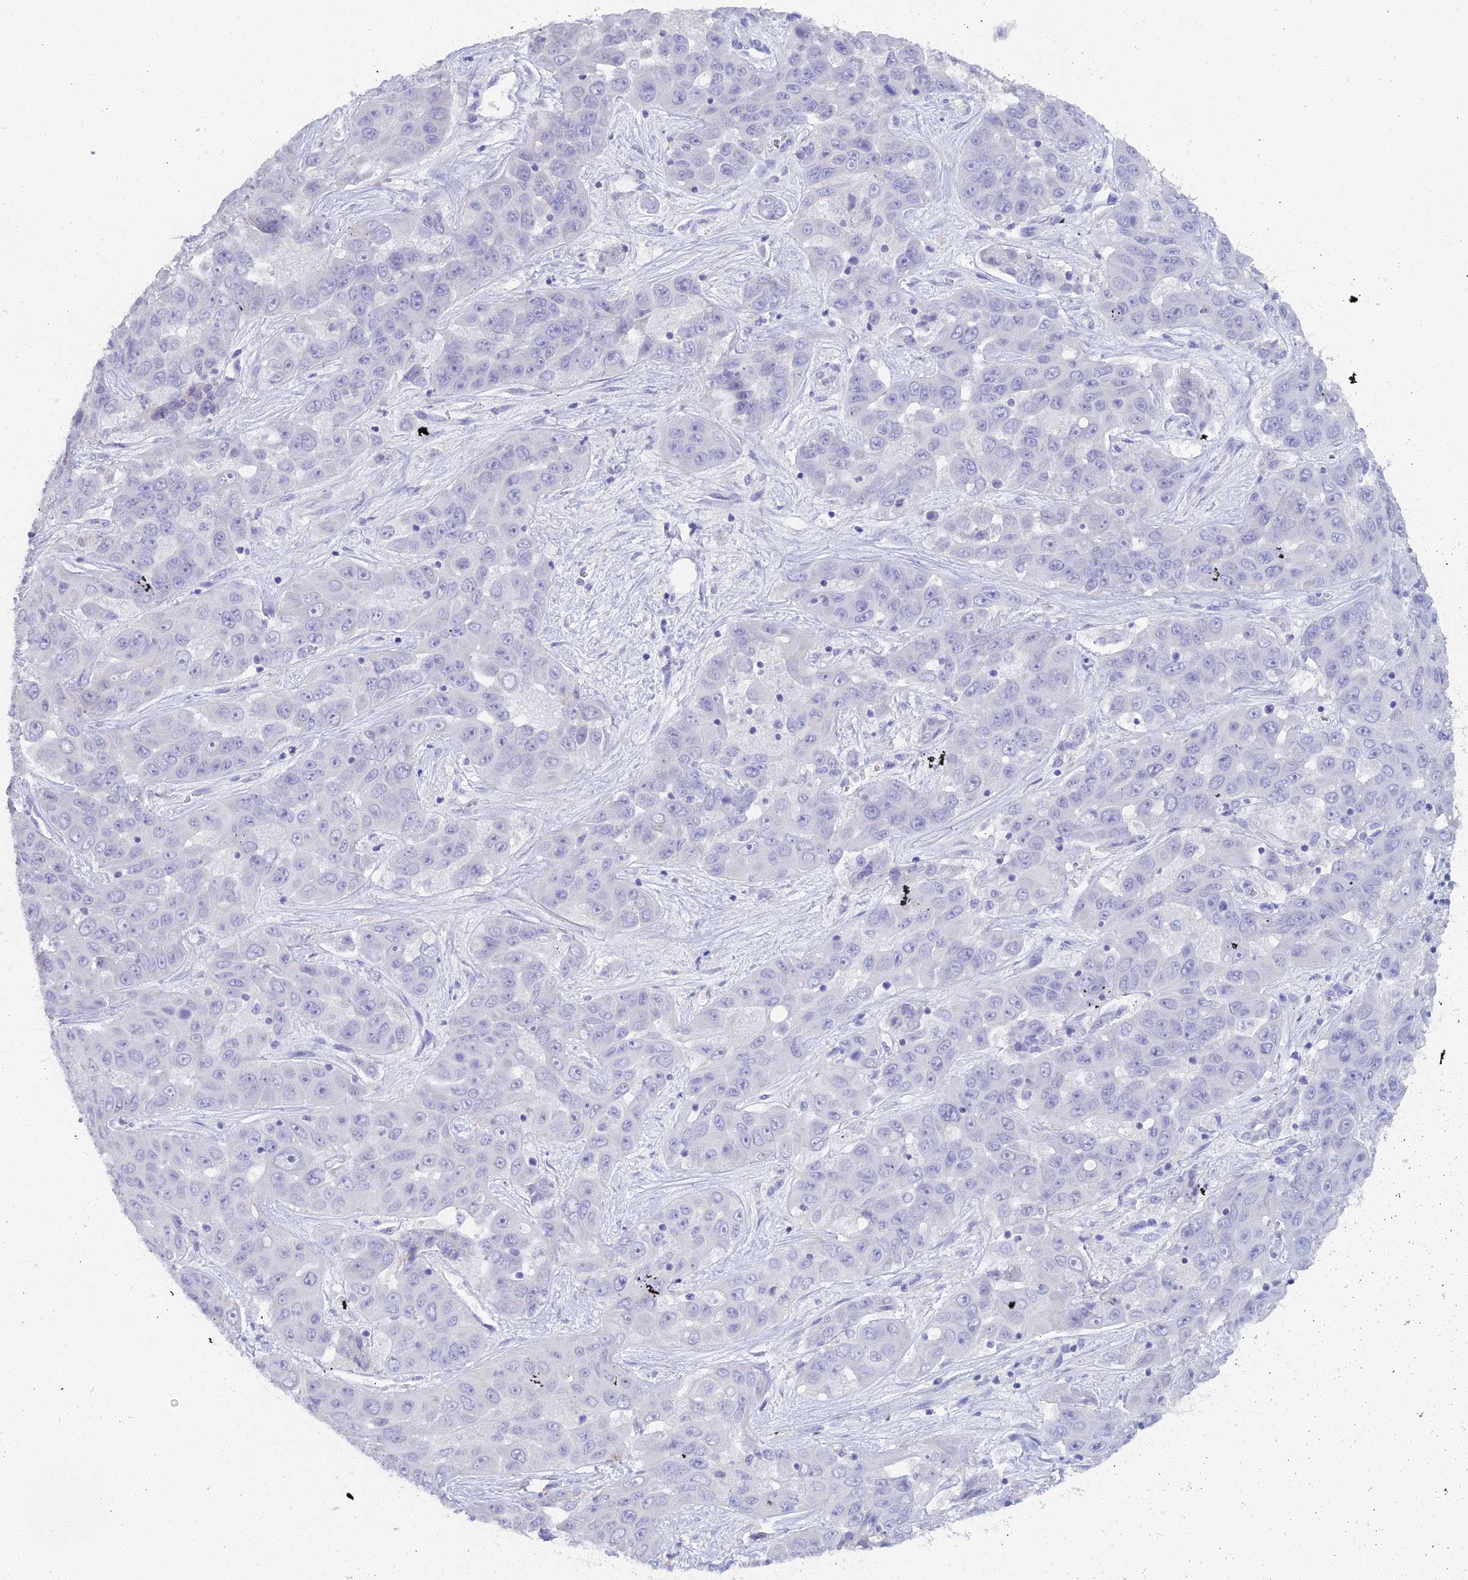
{"staining": {"intensity": "negative", "quantity": "none", "location": "none"}, "tissue": "liver cancer", "cell_type": "Tumor cells", "image_type": "cancer", "snomed": [{"axis": "morphology", "description": "Cholangiocarcinoma"}, {"axis": "topography", "description": "Liver"}], "caption": "Immunohistochemistry (IHC) histopathology image of liver cholangiocarcinoma stained for a protein (brown), which reveals no expression in tumor cells.", "gene": "S100A7", "patient": {"sex": "female", "age": 52}}